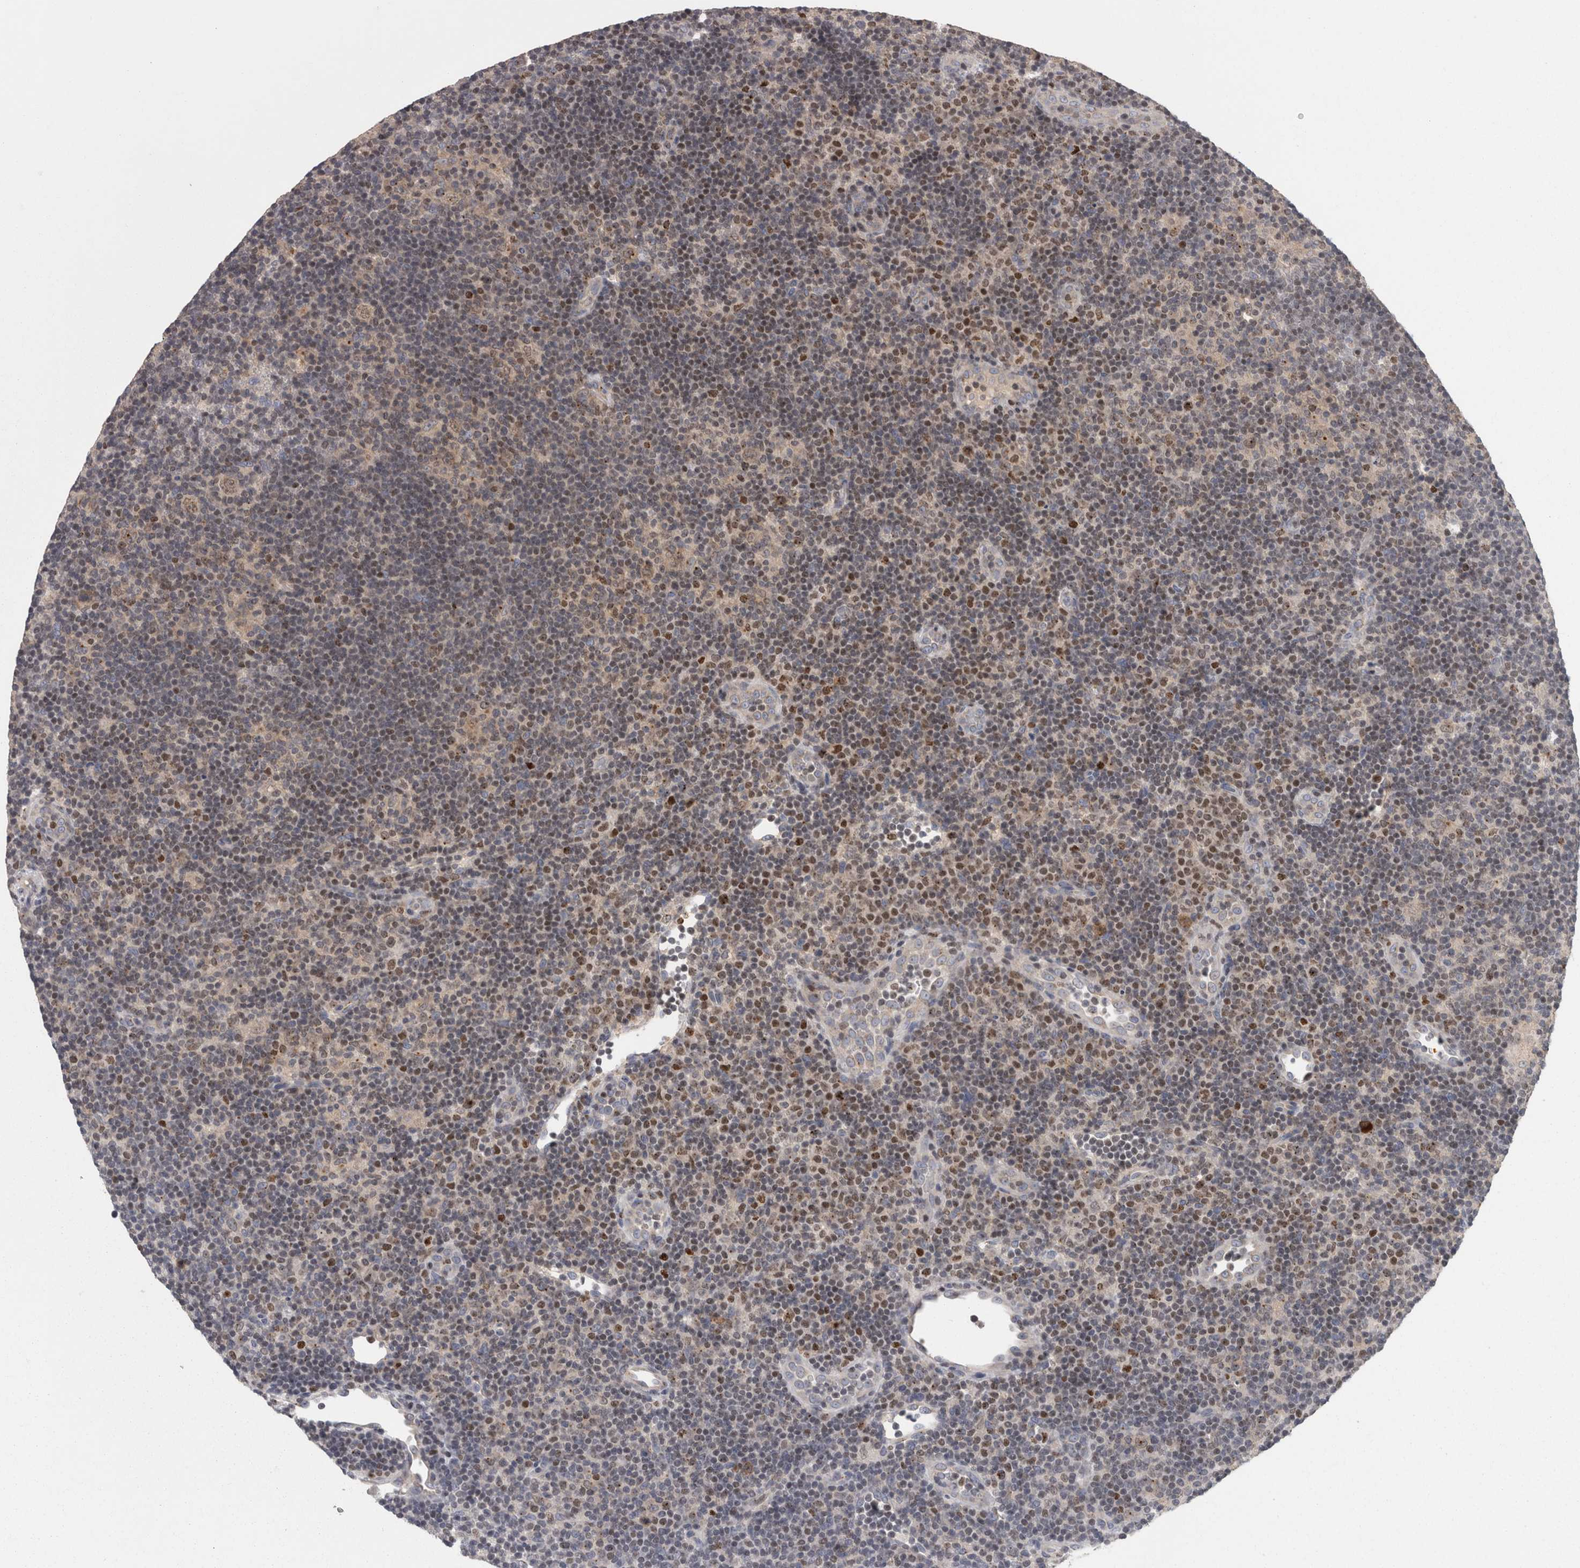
{"staining": {"intensity": "weak", "quantity": ">75%", "location": "nuclear"}, "tissue": "lymphoma", "cell_type": "Tumor cells", "image_type": "cancer", "snomed": [{"axis": "morphology", "description": "Hodgkin's disease, NOS"}, {"axis": "topography", "description": "Lymph node"}], "caption": "Hodgkin's disease stained with a brown dye reveals weak nuclear positive expression in about >75% of tumor cells.", "gene": "PCM1", "patient": {"sex": "female", "age": 57}}